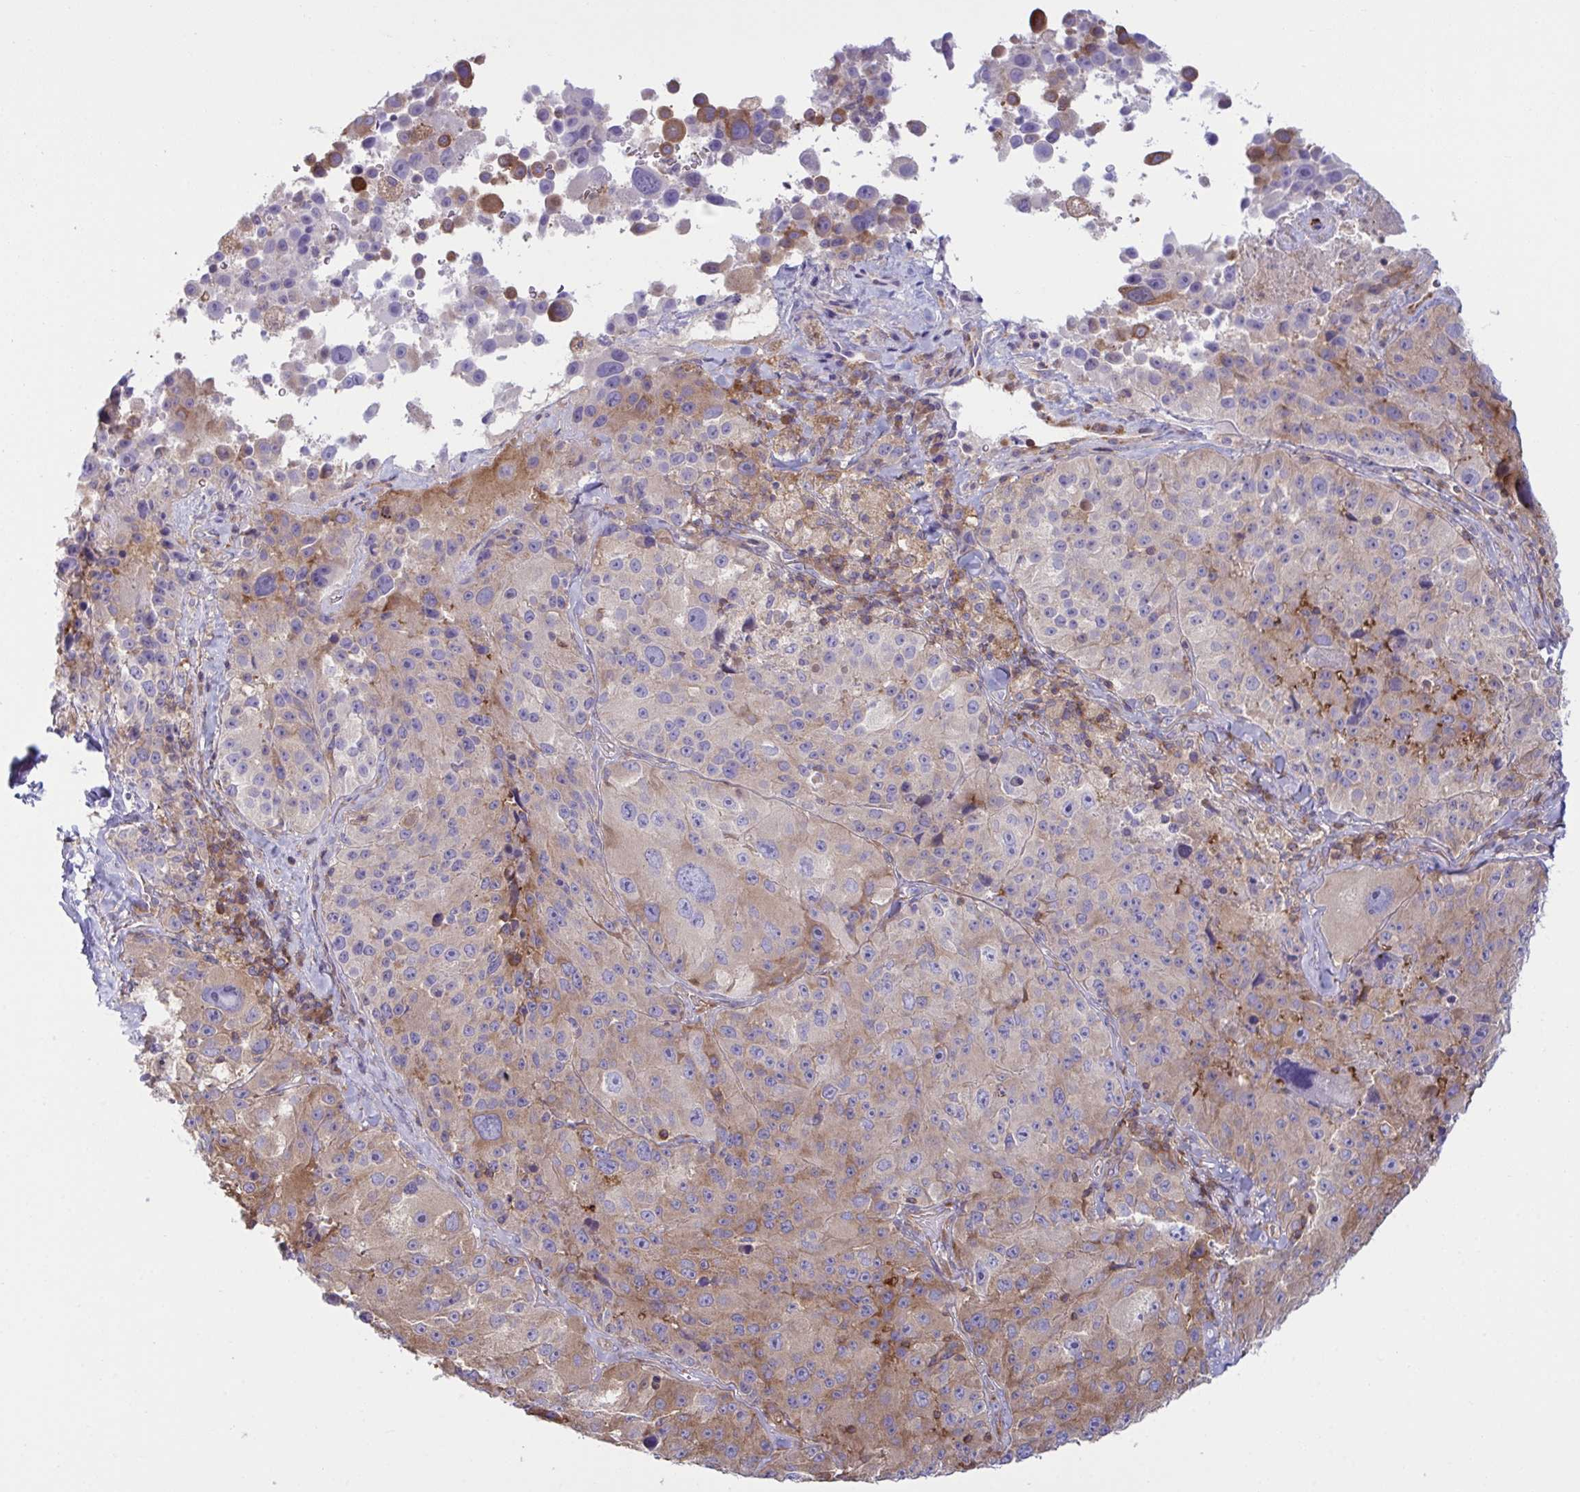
{"staining": {"intensity": "moderate", "quantity": "25%-75%", "location": "cytoplasmic/membranous"}, "tissue": "melanoma", "cell_type": "Tumor cells", "image_type": "cancer", "snomed": [{"axis": "morphology", "description": "Malignant melanoma, Metastatic site"}, {"axis": "topography", "description": "Lymph node"}], "caption": "Melanoma stained for a protein demonstrates moderate cytoplasmic/membranous positivity in tumor cells.", "gene": "TSC22D3", "patient": {"sex": "male", "age": 62}}